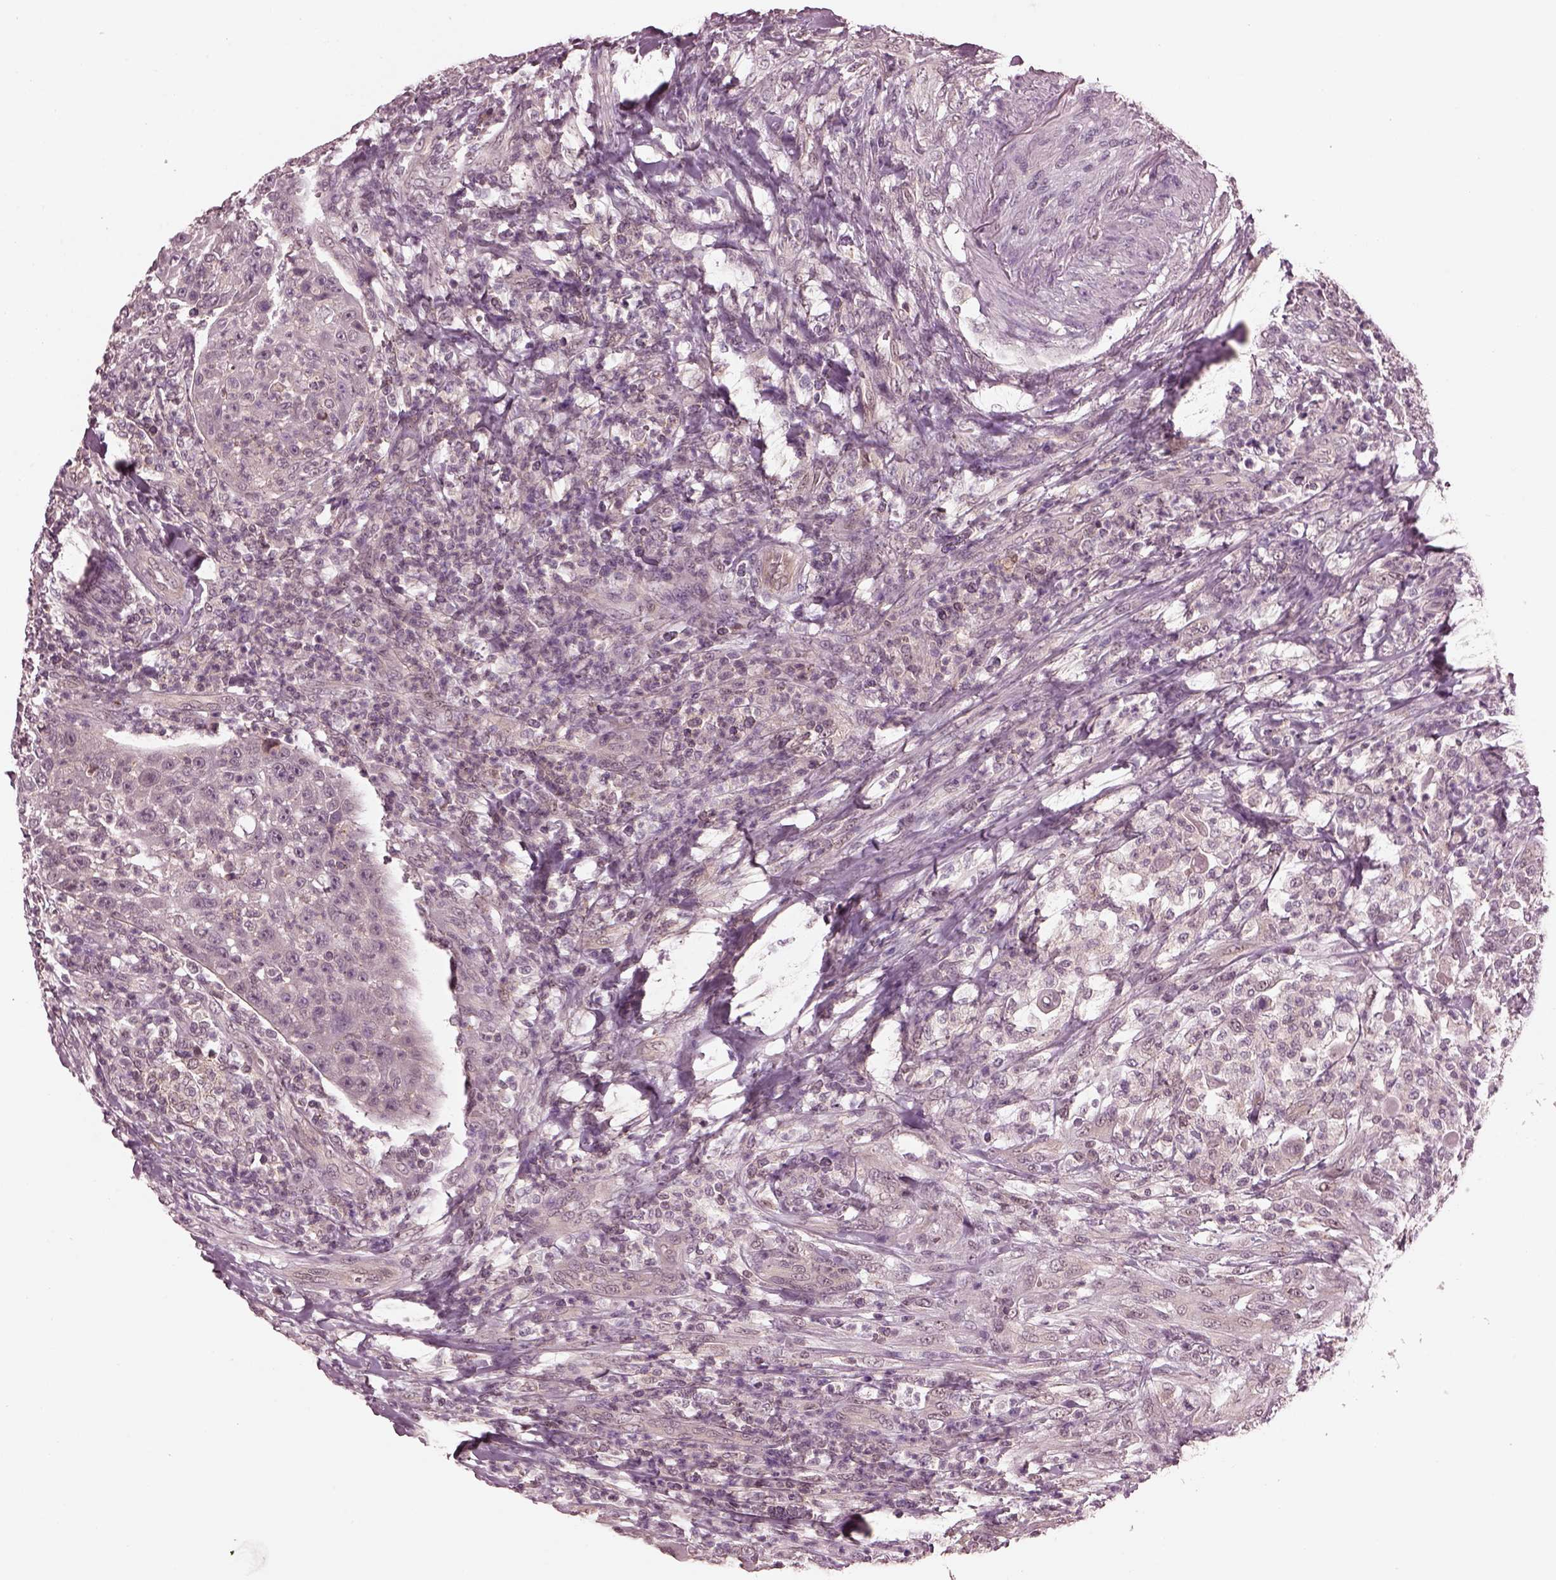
{"staining": {"intensity": "negative", "quantity": "none", "location": "none"}, "tissue": "head and neck cancer", "cell_type": "Tumor cells", "image_type": "cancer", "snomed": [{"axis": "morphology", "description": "Squamous cell carcinoma, NOS"}, {"axis": "topography", "description": "Head-Neck"}], "caption": "The micrograph shows no staining of tumor cells in head and neck squamous cell carcinoma.", "gene": "SRI", "patient": {"sex": "male", "age": 69}}